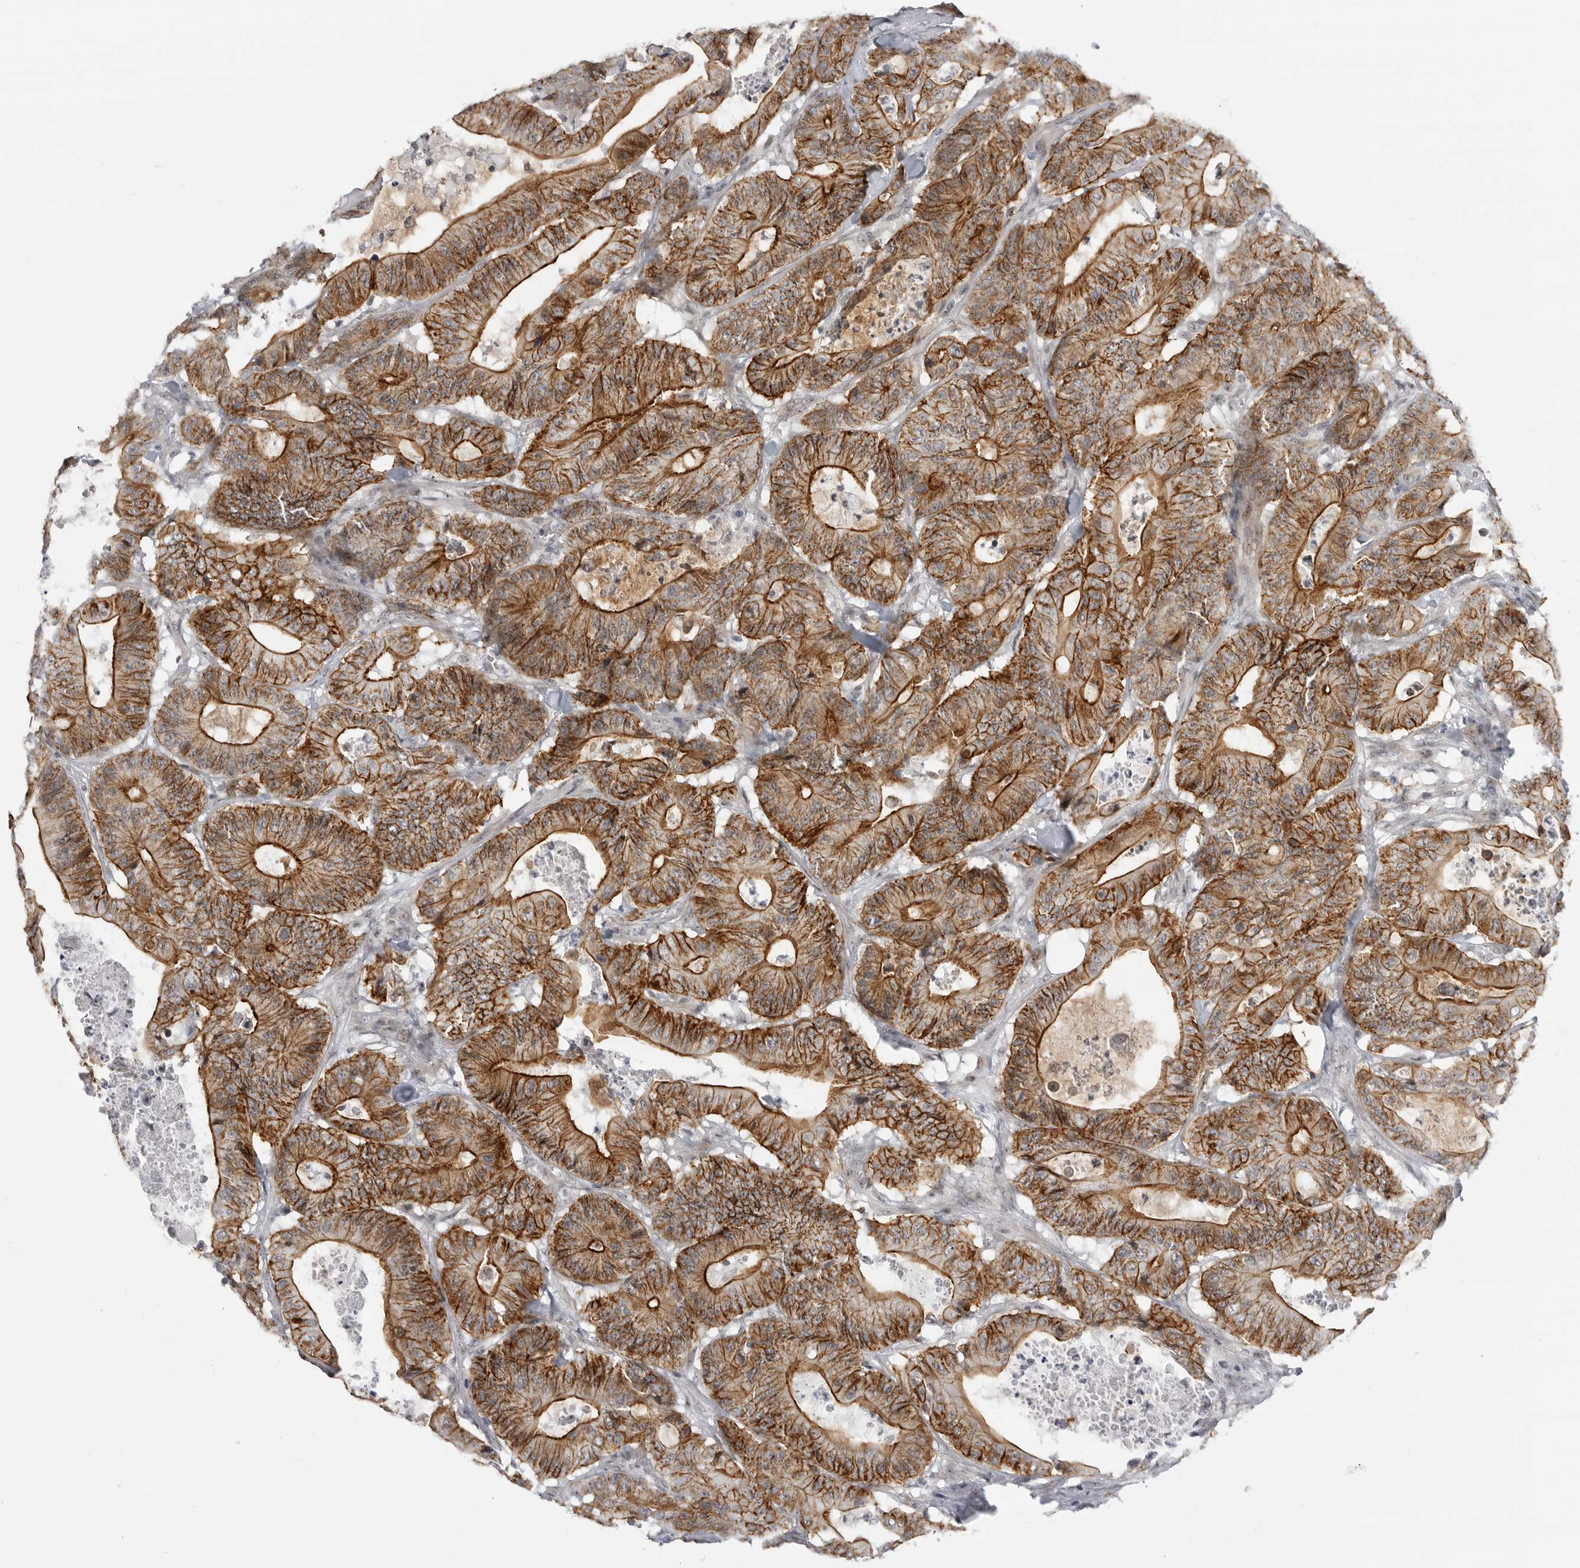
{"staining": {"intensity": "moderate", "quantity": ">75%", "location": "cytoplasmic/membranous"}, "tissue": "colorectal cancer", "cell_type": "Tumor cells", "image_type": "cancer", "snomed": [{"axis": "morphology", "description": "Adenocarcinoma, NOS"}, {"axis": "topography", "description": "Colon"}], "caption": "Colorectal cancer (adenocarcinoma) stained with DAB (3,3'-diaminobenzidine) IHC reveals medium levels of moderate cytoplasmic/membranous staining in approximately >75% of tumor cells. The protein is shown in brown color, while the nuclei are stained blue.", "gene": "CEP295NL", "patient": {"sex": "female", "age": 84}}